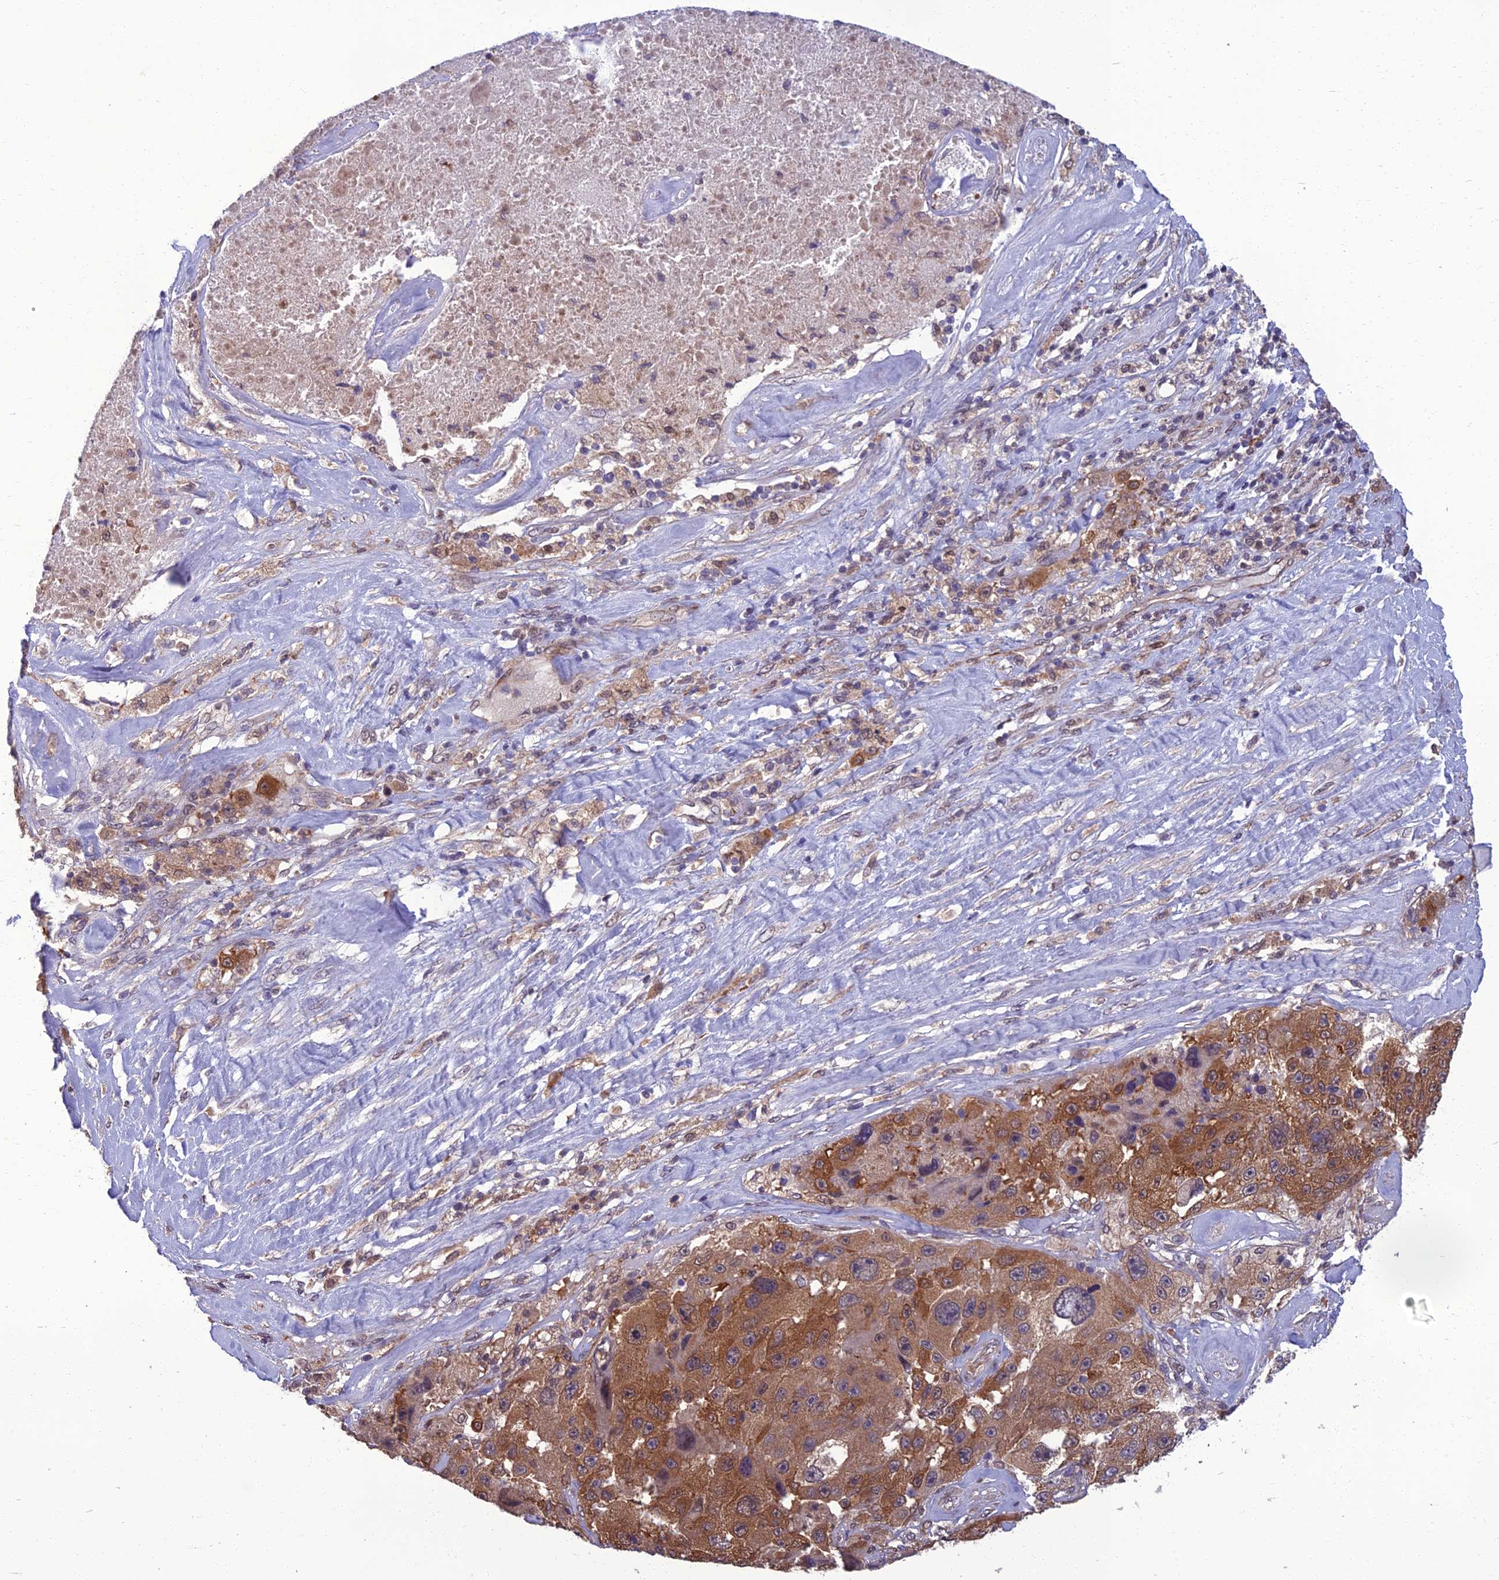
{"staining": {"intensity": "moderate", "quantity": ">75%", "location": "cytoplasmic/membranous"}, "tissue": "melanoma", "cell_type": "Tumor cells", "image_type": "cancer", "snomed": [{"axis": "morphology", "description": "Malignant melanoma, Metastatic site"}, {"axis": "topography", "description": "Lymph node"}], "caption": "Malignant melanoma (metastatic site) was stained to show a protein in brown. There is medium levels of moderate cytoplasmic/membranous expression in about >75% of tumor cells.", "gene": "NR4A3", "patient": {"sex": "male", "age": 62}}